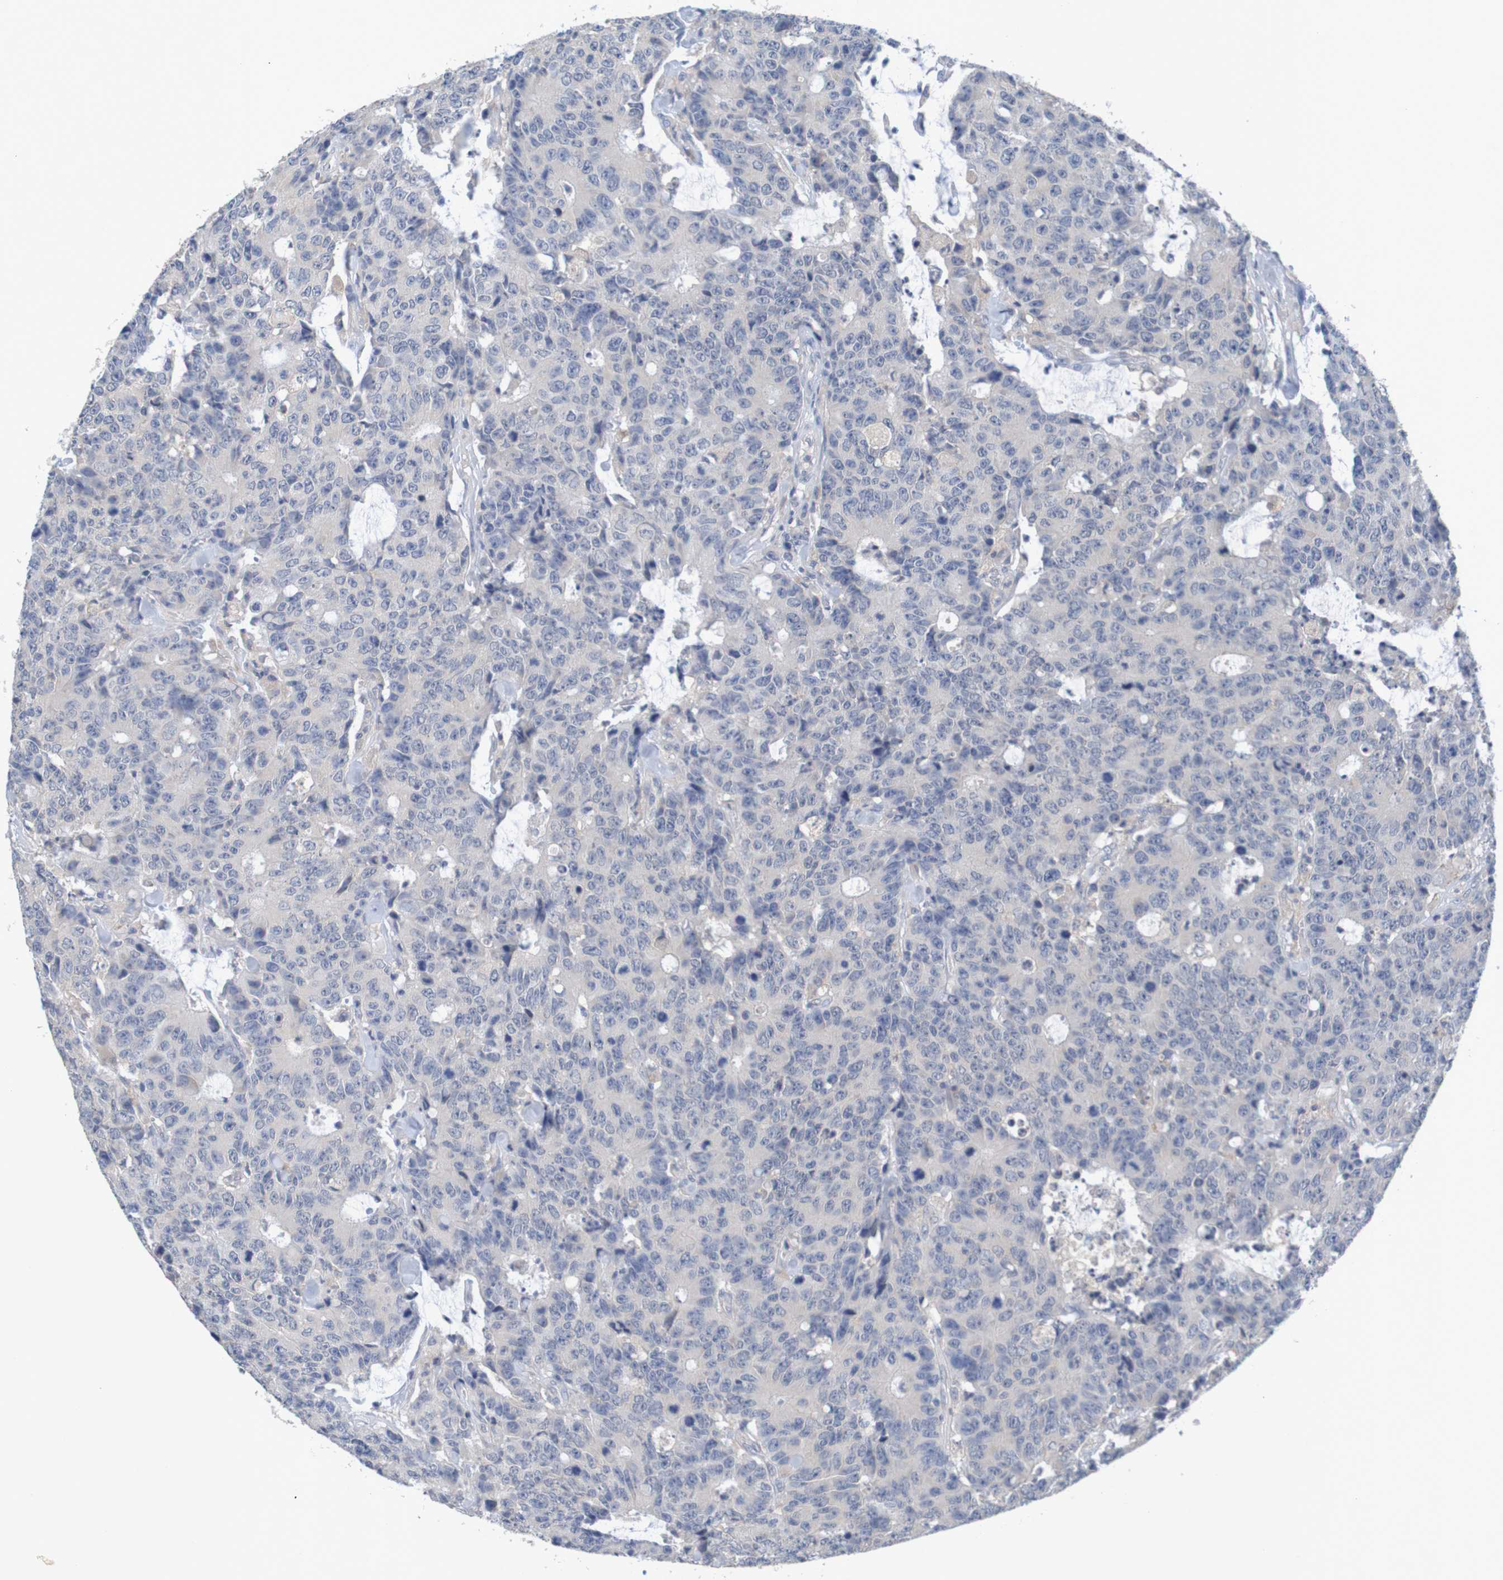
{"staining": {"intensity": "negative", "quantity": "none", "location": "none"}, "tissue": "colorectal cancer", "cell_type": "Tumor cells", "image_type": "cancer", "snomed": [{"axis": "morphology", "description": "Adenocarcinoma, NOS"}, {"axis": "topography", "description": "Colon"}], "caption": "An image of human colorectal adenocarcinoma is negative for staining in tumor cells.", "gene": "LTA", "patient": {"sex": "female", "age": 86}}